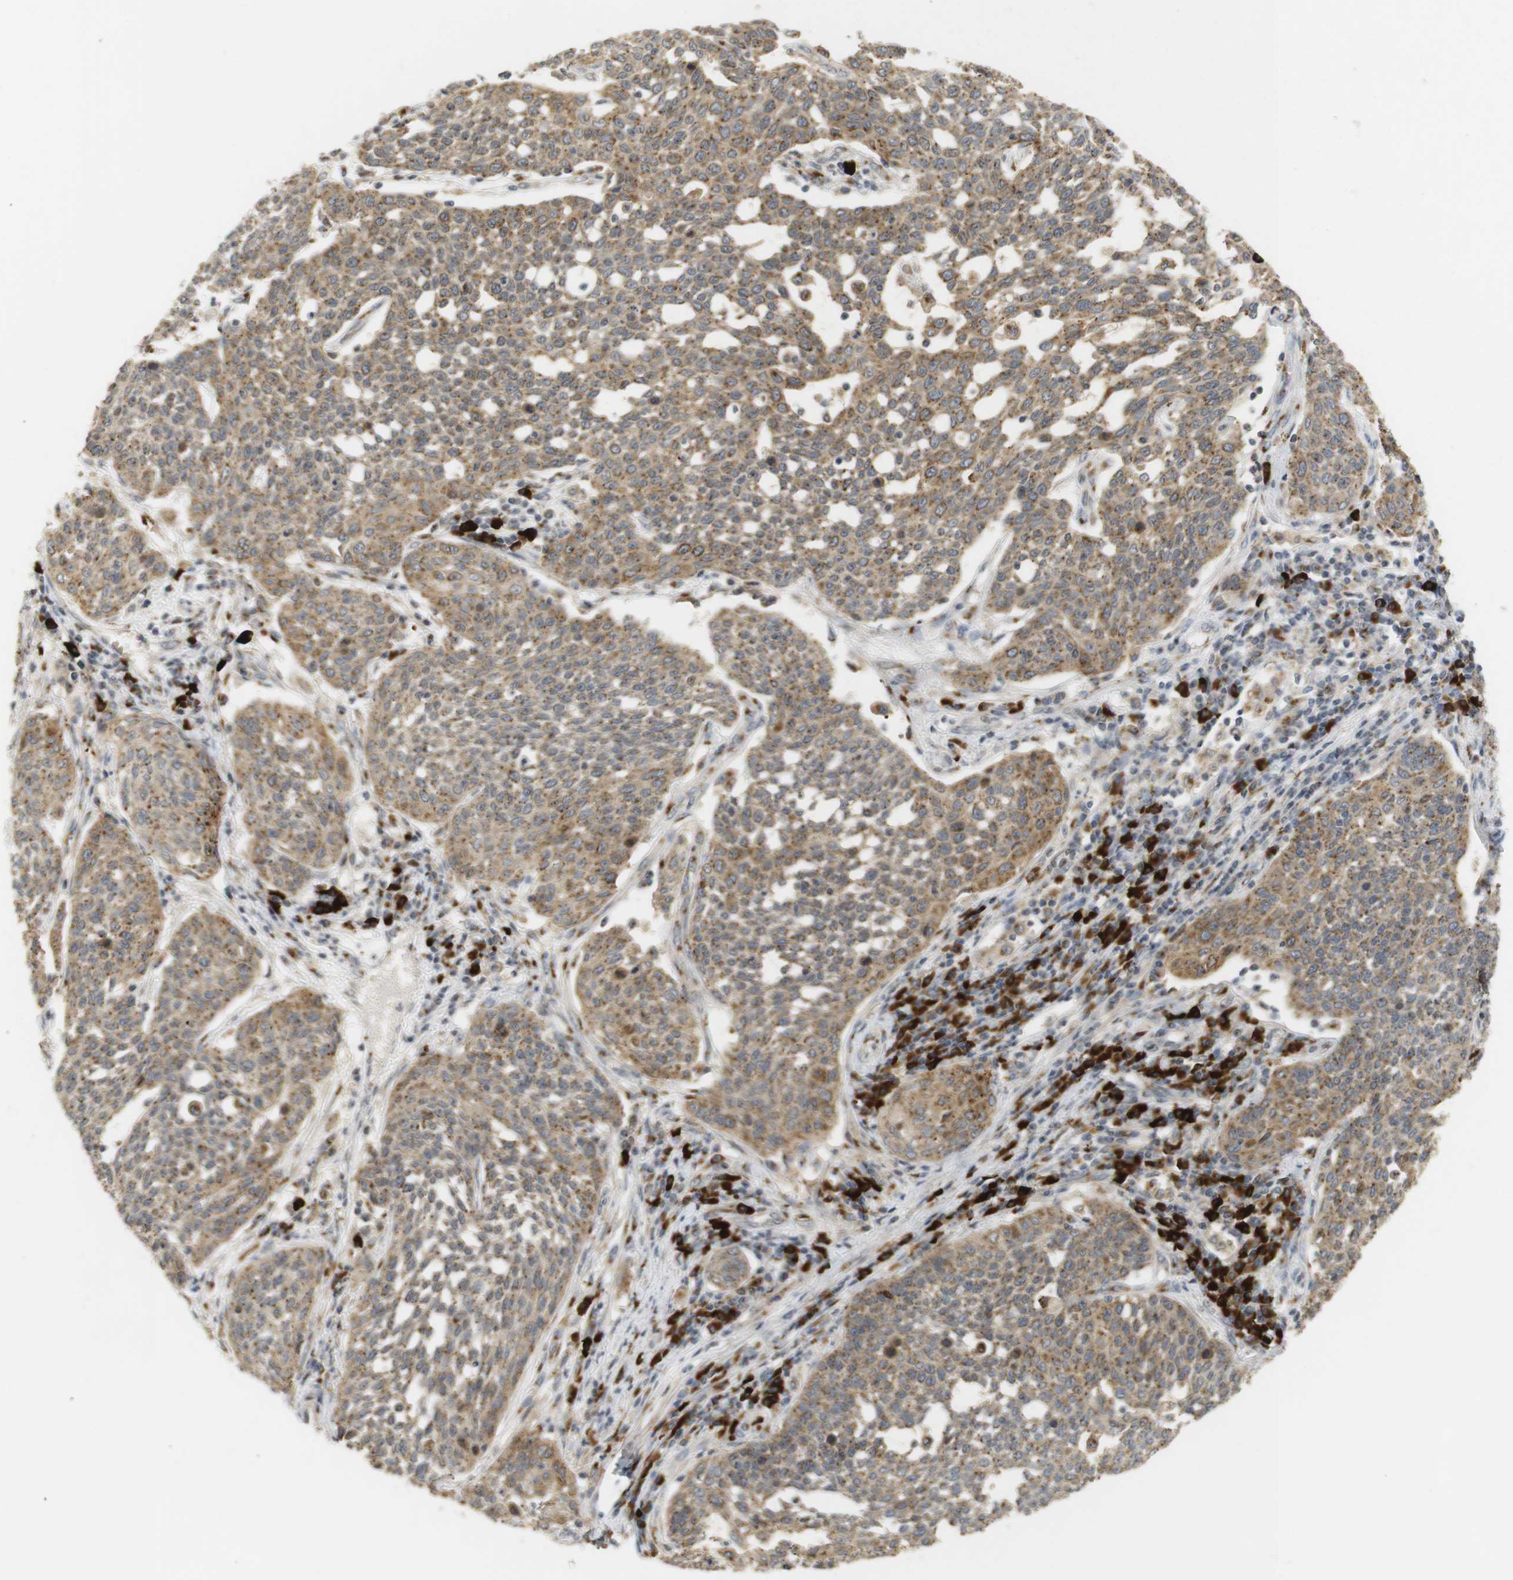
{"staining": {"intensity": "moderate", "quantity": ">75%", "location": "cytoplasmic/membranous"}, "tissue": "cervical cancer", "cell_type": "Tumor cells", "image_type": "cancer", "snomed": [{"axis": "morphology", "description": "Squamous cell carcinoma, NOS"}, {"axis": "topography", "description": "Cervix"}], "caption": "Moderate cytoplasmic/membranous protein staining is seen in approximately >75% of tumor cells in squamous cell carcinoma (cervical).", "gene": "ZFPL1", "patient": {"sex": "female", "age": 34}}